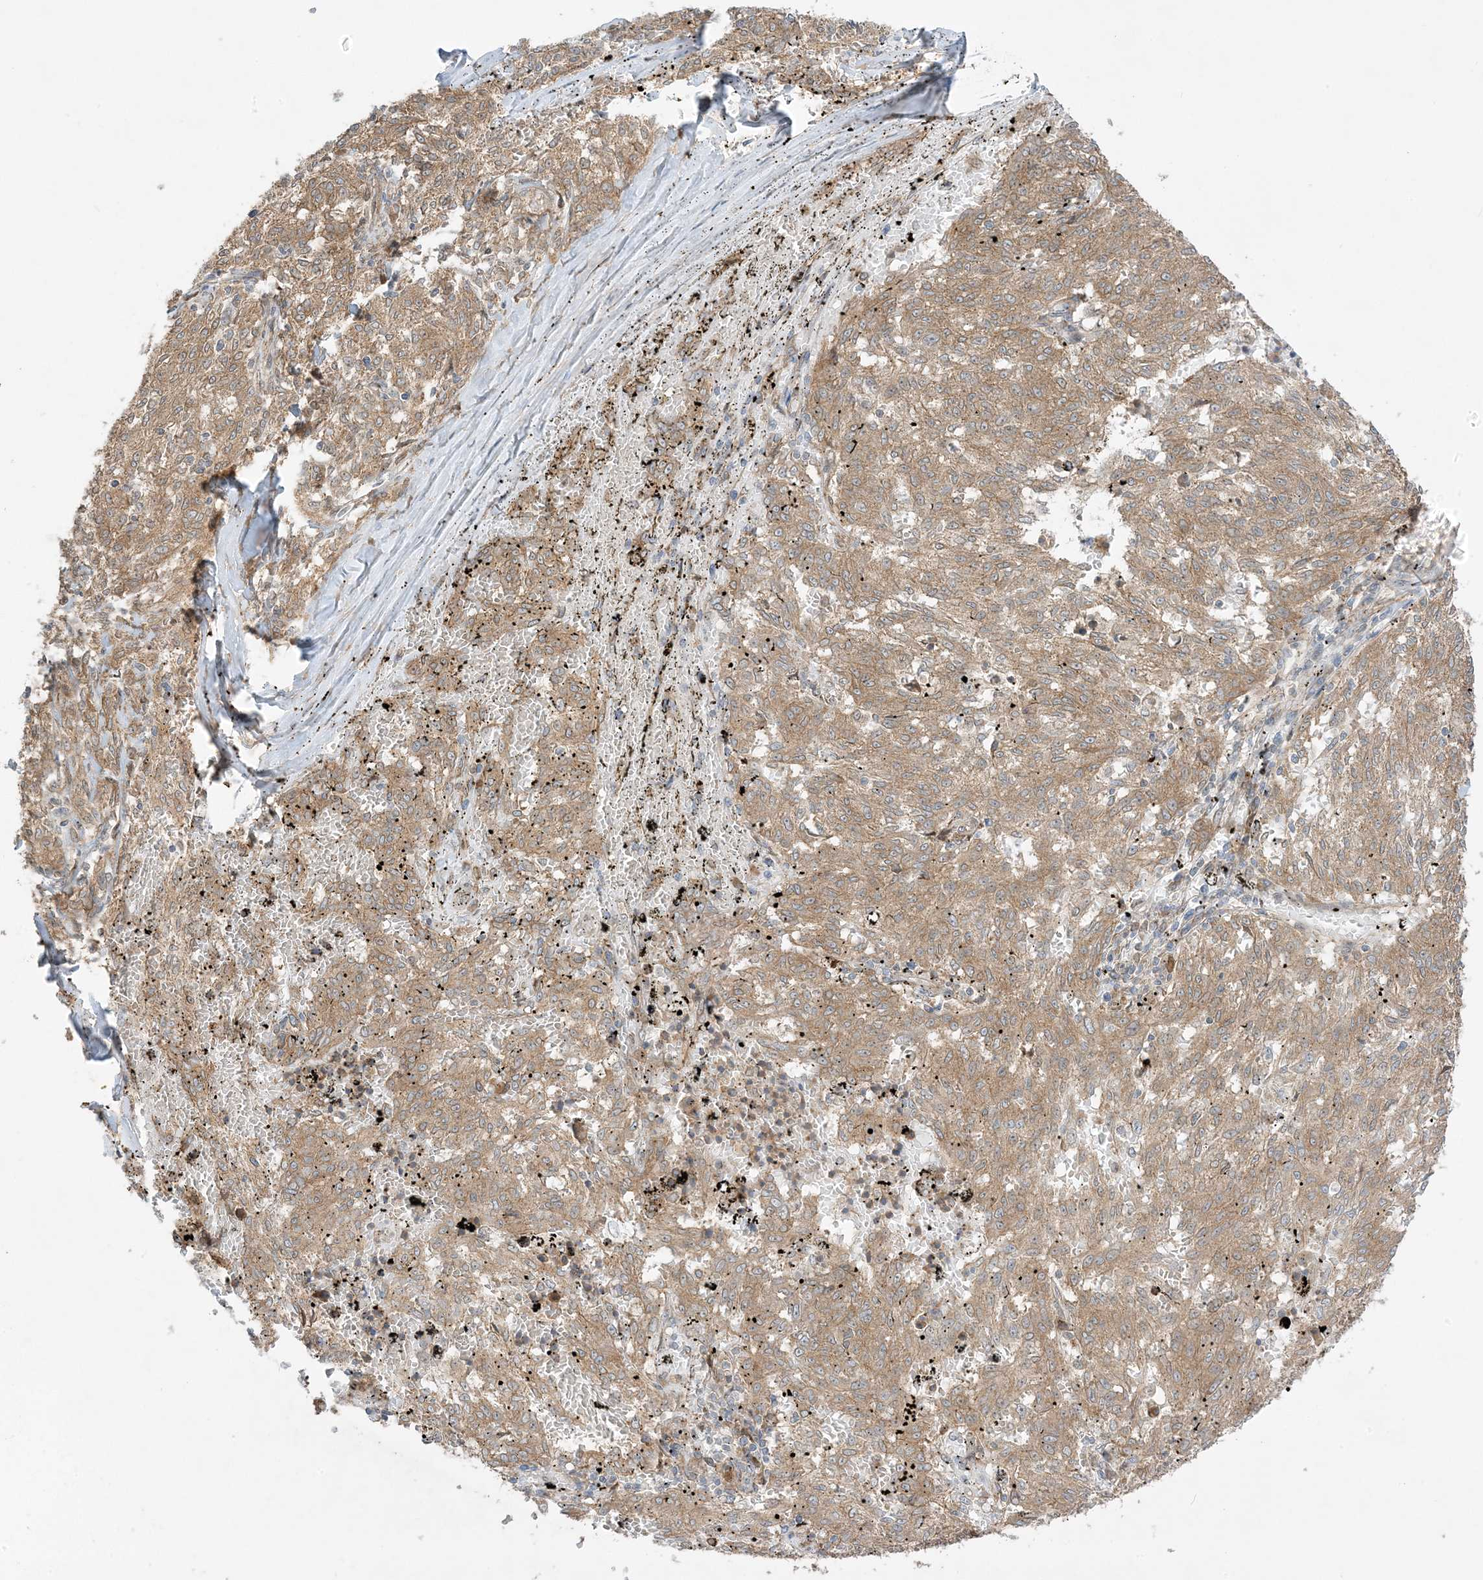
{"staining": {"intensity": "moderate", "quantity": ">75%", "location": "cytoplasmic/membranous"}, "tissue": "melanoma", "cell_type": "Tumor cells", "image_type": "cancer", "snomed": [{"axis": "morphology", "description": "Malignant melanoma, NOS"}, {"axis": "topography", "description": "Skin"}], "caption": "Moderate cytoplasmic/membranous protein positivity is identified in approximately >75% of tumor cells in melanoma. (IHC, brightfield microscopy, high magnification).", "gene": "SCARF2", "patient": {"sex": "female", "age": 72}}